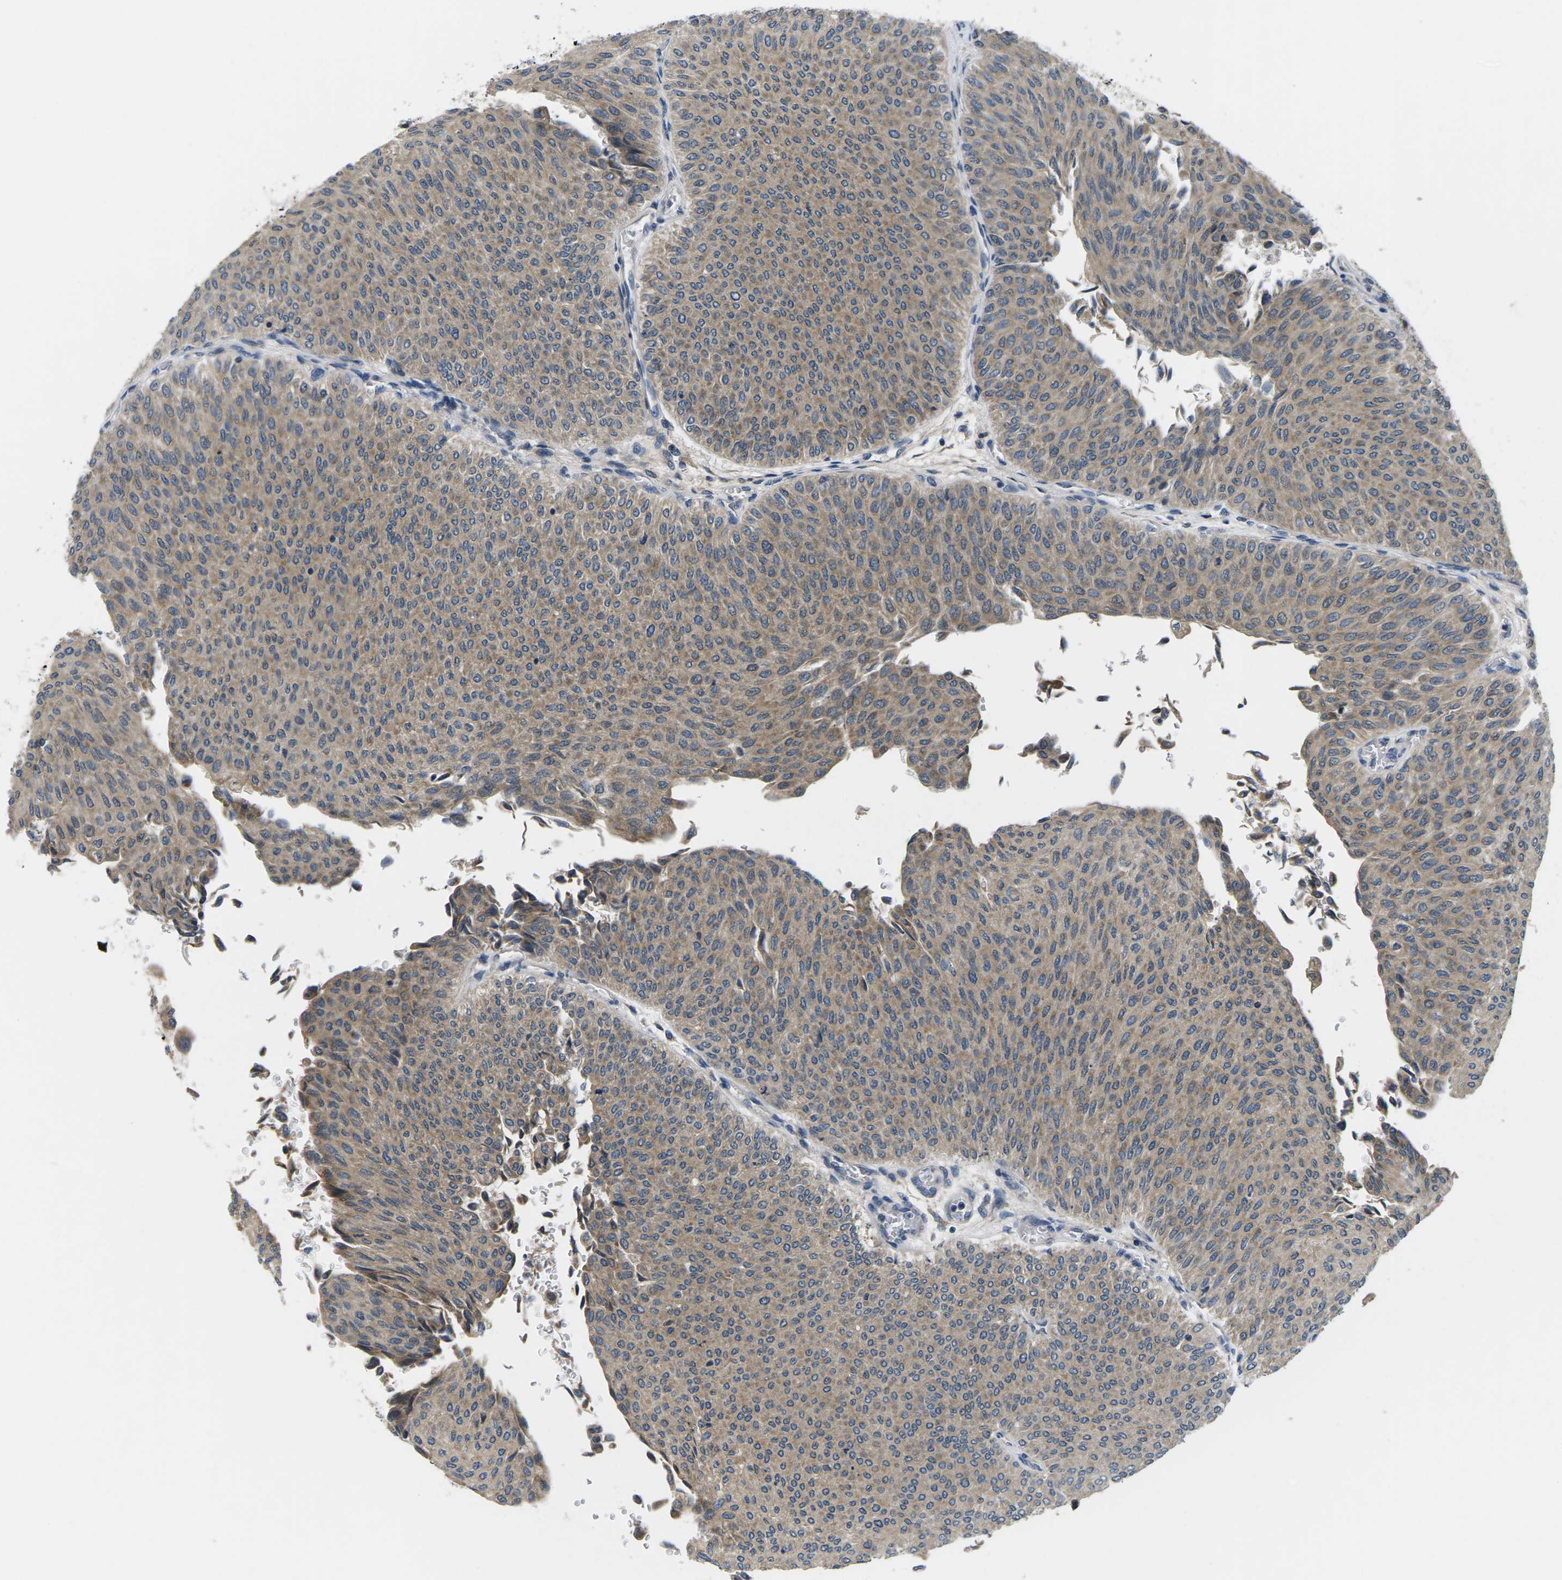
{"staining": {"intensity": "moderate", "quantity": ">75%", "location": "cytoplasmic/membranous"}, "tissue": "urothelial cancer", "cell_type": "Tumor cells", "image_type": "cancer", "snomed": [{"axis": "morphology", "description": "Urothelial carcinoma, Low grade"}, {"axis": "topography", "description": "Urinary bladder"}], "caption": "Immunohistochemical staining of human urothelial carcinoma (low-grade) reveals medium levels of moderate cytoplasmic/membranous protein positivity in approximately >75% of tumor cells. Nuclei are stained in blue.", "gene": "ERGIC3", "patient": {"sex": "male", "age": 78}}